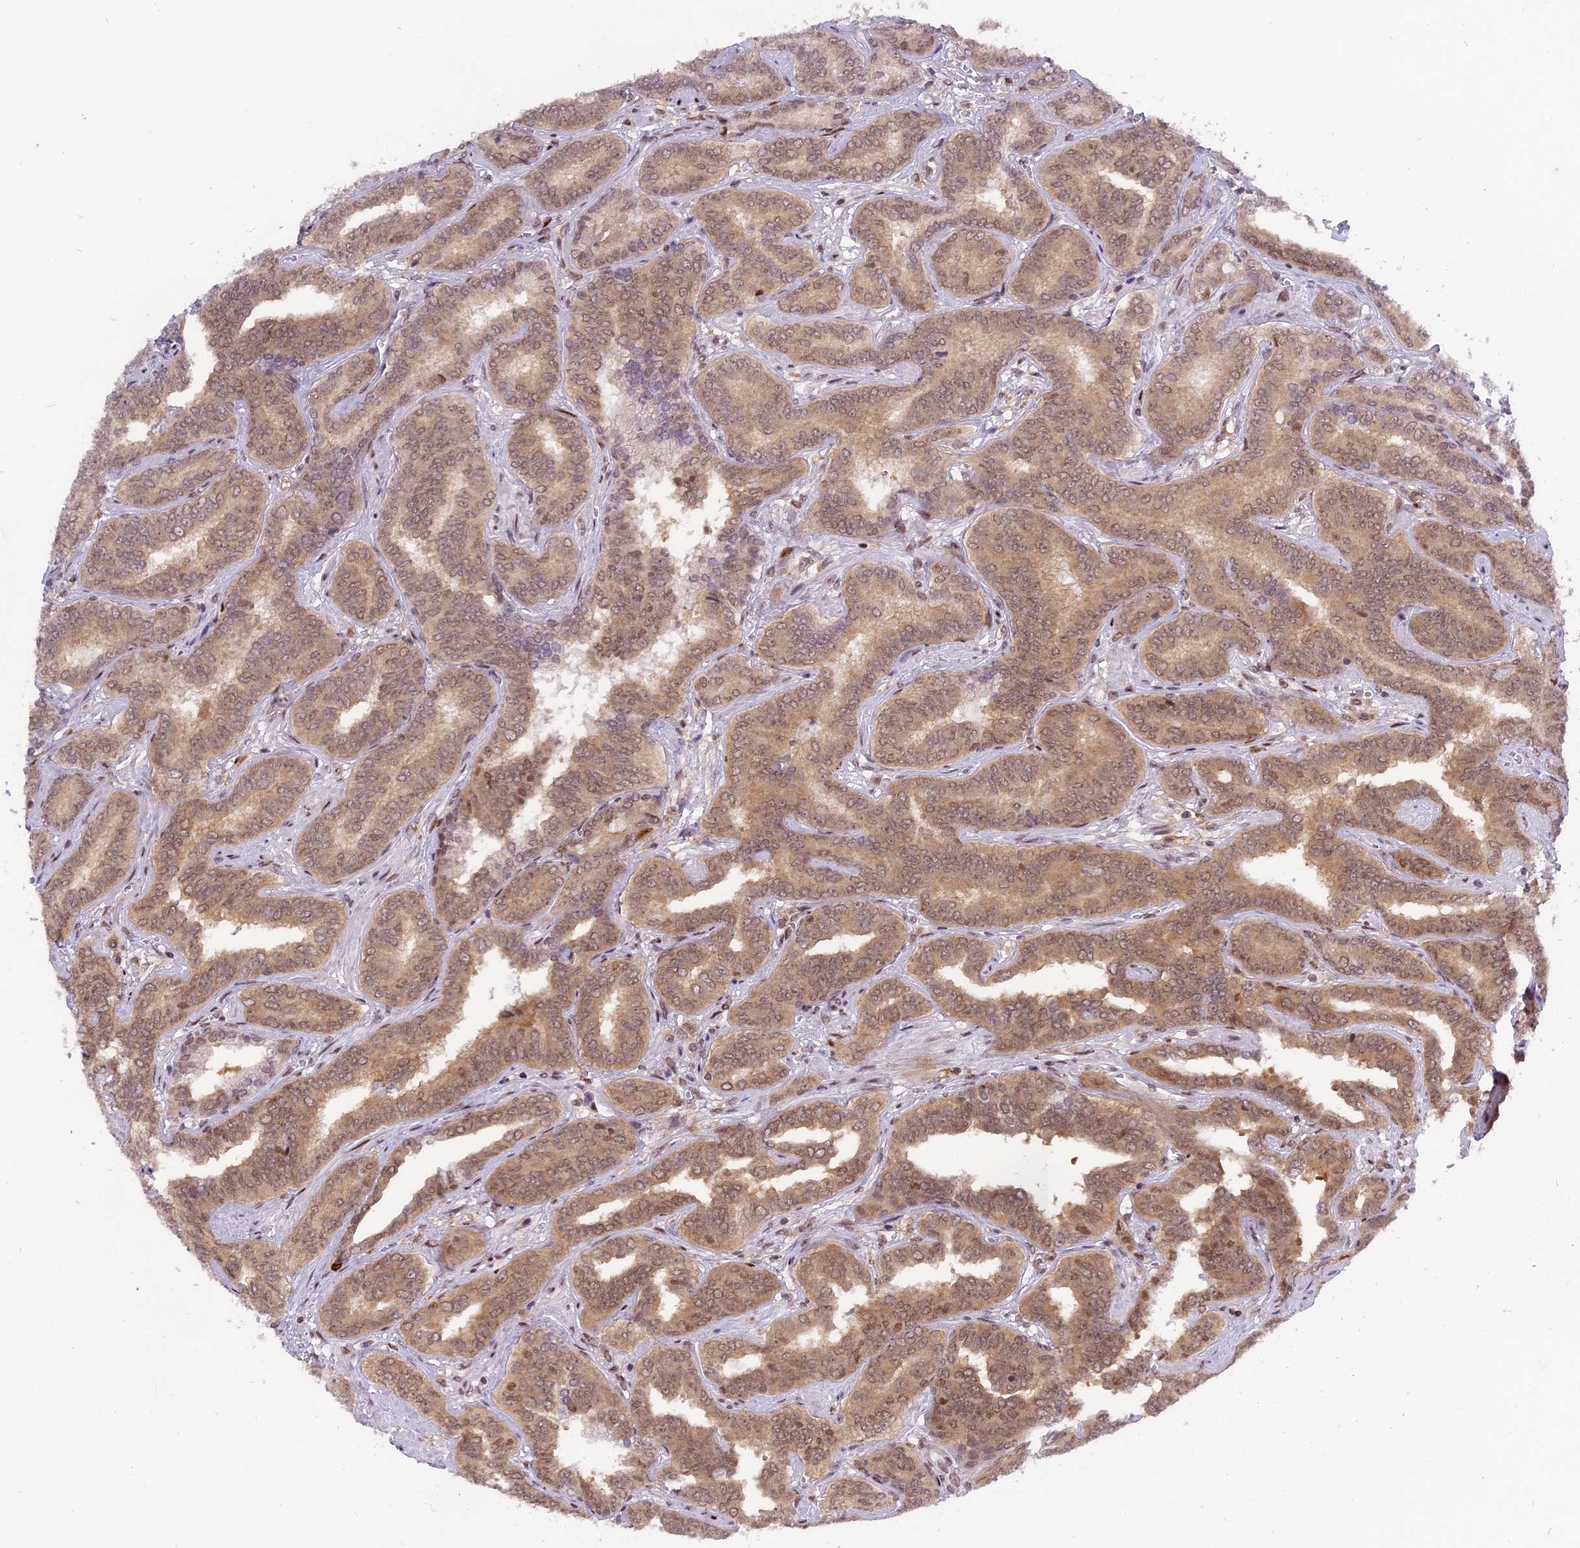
{"staining": {"intensity": "weak", "quantity": ">75%", "location": "cytoplasmic/membranous,nuclear"}, "tissue": "prostate cancer", "cell_type": "Tumor cells", "image_type": "cancer", "snomed": [{"axis": "morphology", "description": "Adenocarcinoma, High grade"}, {"axis": "topography", "description": "Prostate"}], "caption": "Tumor cells reveal low levels of weak cytoplasmic/membranous and nuclear positivity in approximately >75% of cells in prostate adenocarcinoma (high-grade).", "gene": "RABGGTA", "patient": {"sex": "male", "age": 67}}